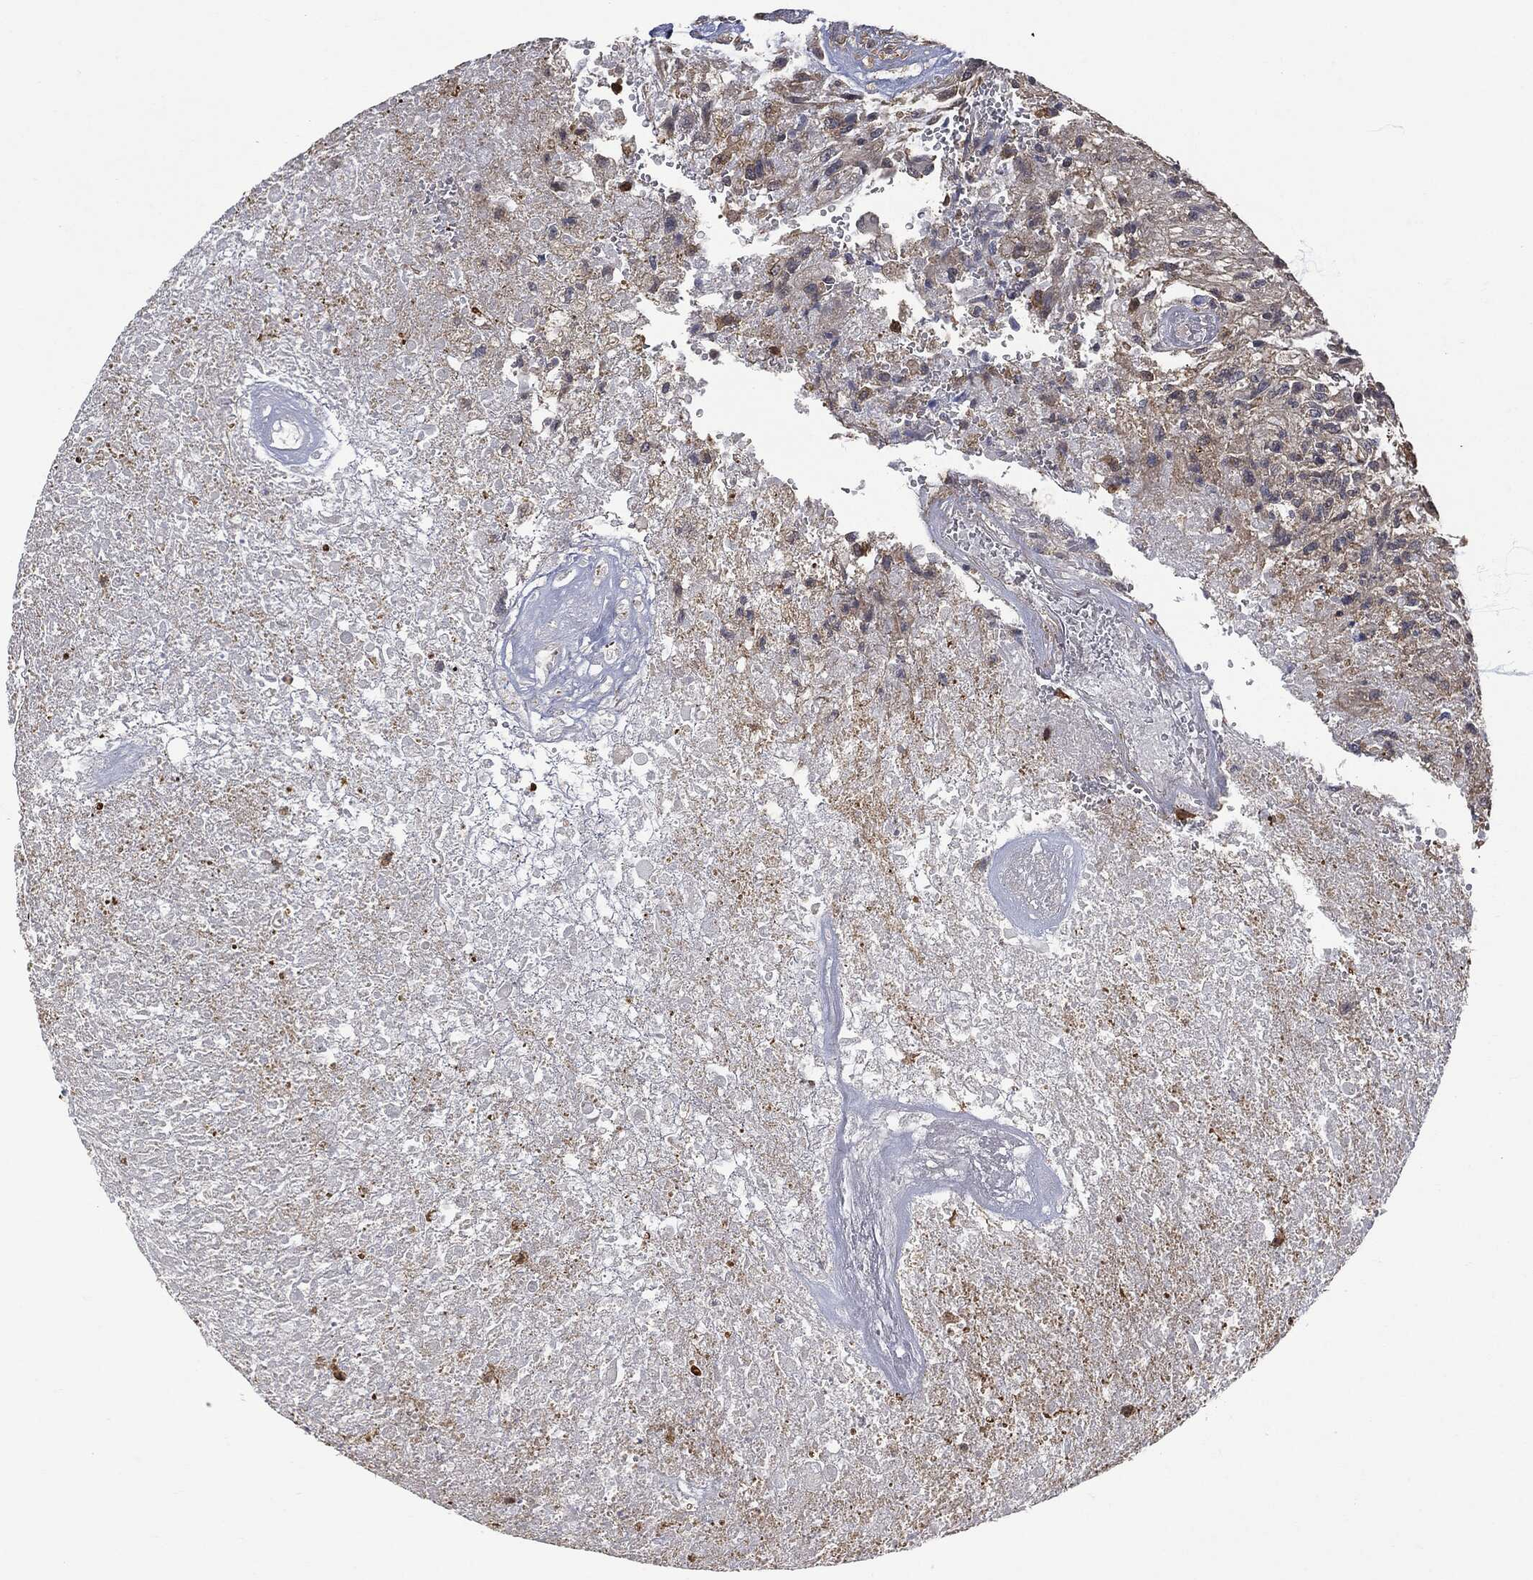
{"staining": {"intensity": "weak", "quantity": "<25%", "location": "cytoplasmic/membranous"}, "tissue": "glioma", "cell_type": "Tumor cells", "image_type": "cancer", "snomed": [{"axis": "morphology", "description": "Glioma, malignant, High grade"}, {"axis": "topography", "description": "Brain"}], "caption": "The histopathology image shows no significant expression in tumor cells of malignant glioma (high-grade).", "gene": "PSMB10", "patient": {"sex": "male", "age": 56}}